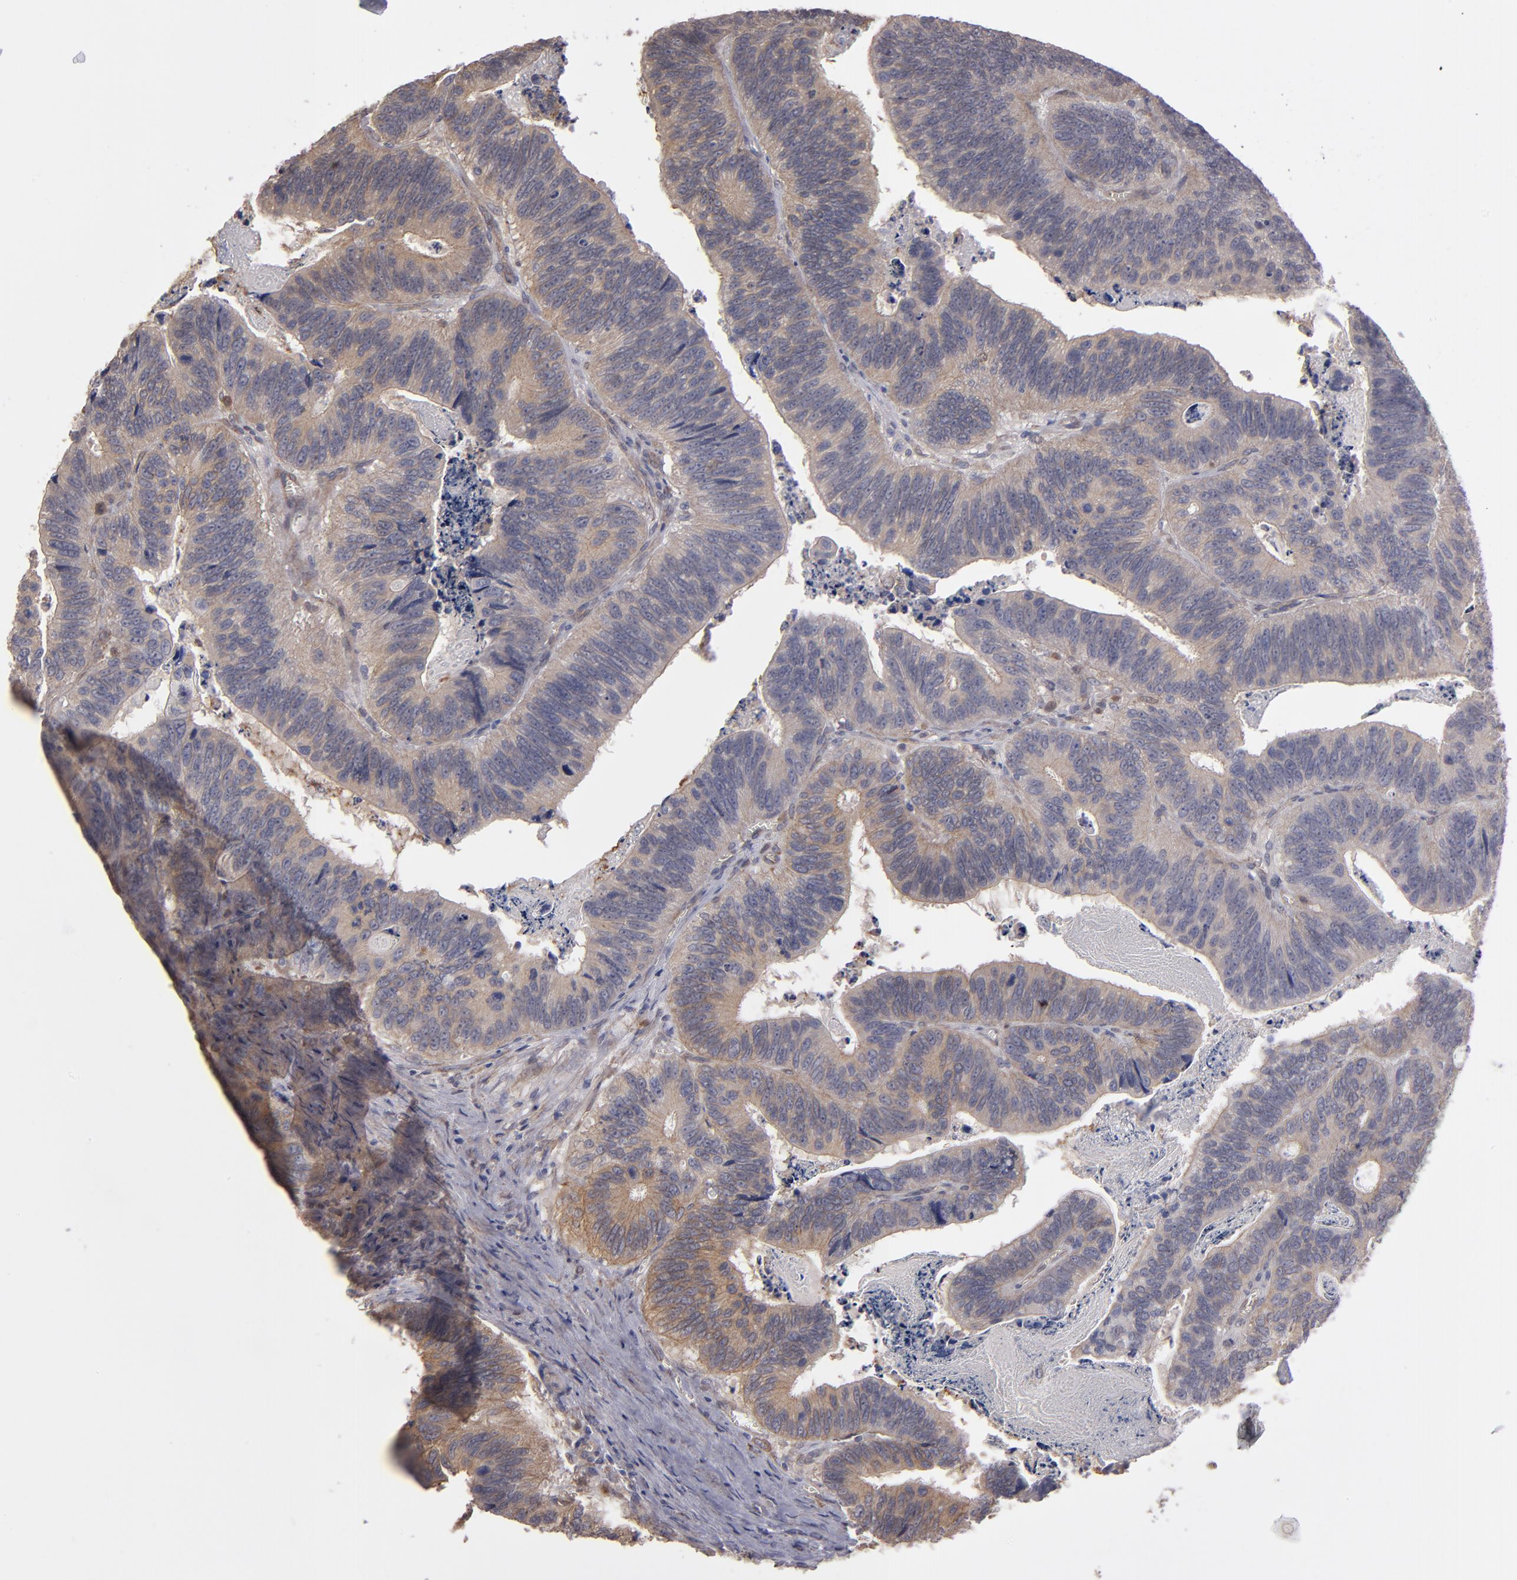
{"staining": {"intensity": "weak", "quantity": ">75%", "location": "cytoplasmic/membranous"}, "tissue": "colorectal cancer", "cell_type": "Tumor cells", "image_type": "cancer", "snomed": [{"axis": "morphology", "description": "Adenocarcinoma, NOS"}, {"axis": "topography", "description": "Colon"}], "caption": "Immunohistochemical staining of human colorectal cancer (adenocarcinoma) reveals low levels of weak cytoplasmic/membranous protein positivity in approximately >75% of tumor cells.", "gene": "NDRG2", "patient": {"sex": "male", "age": 72}}